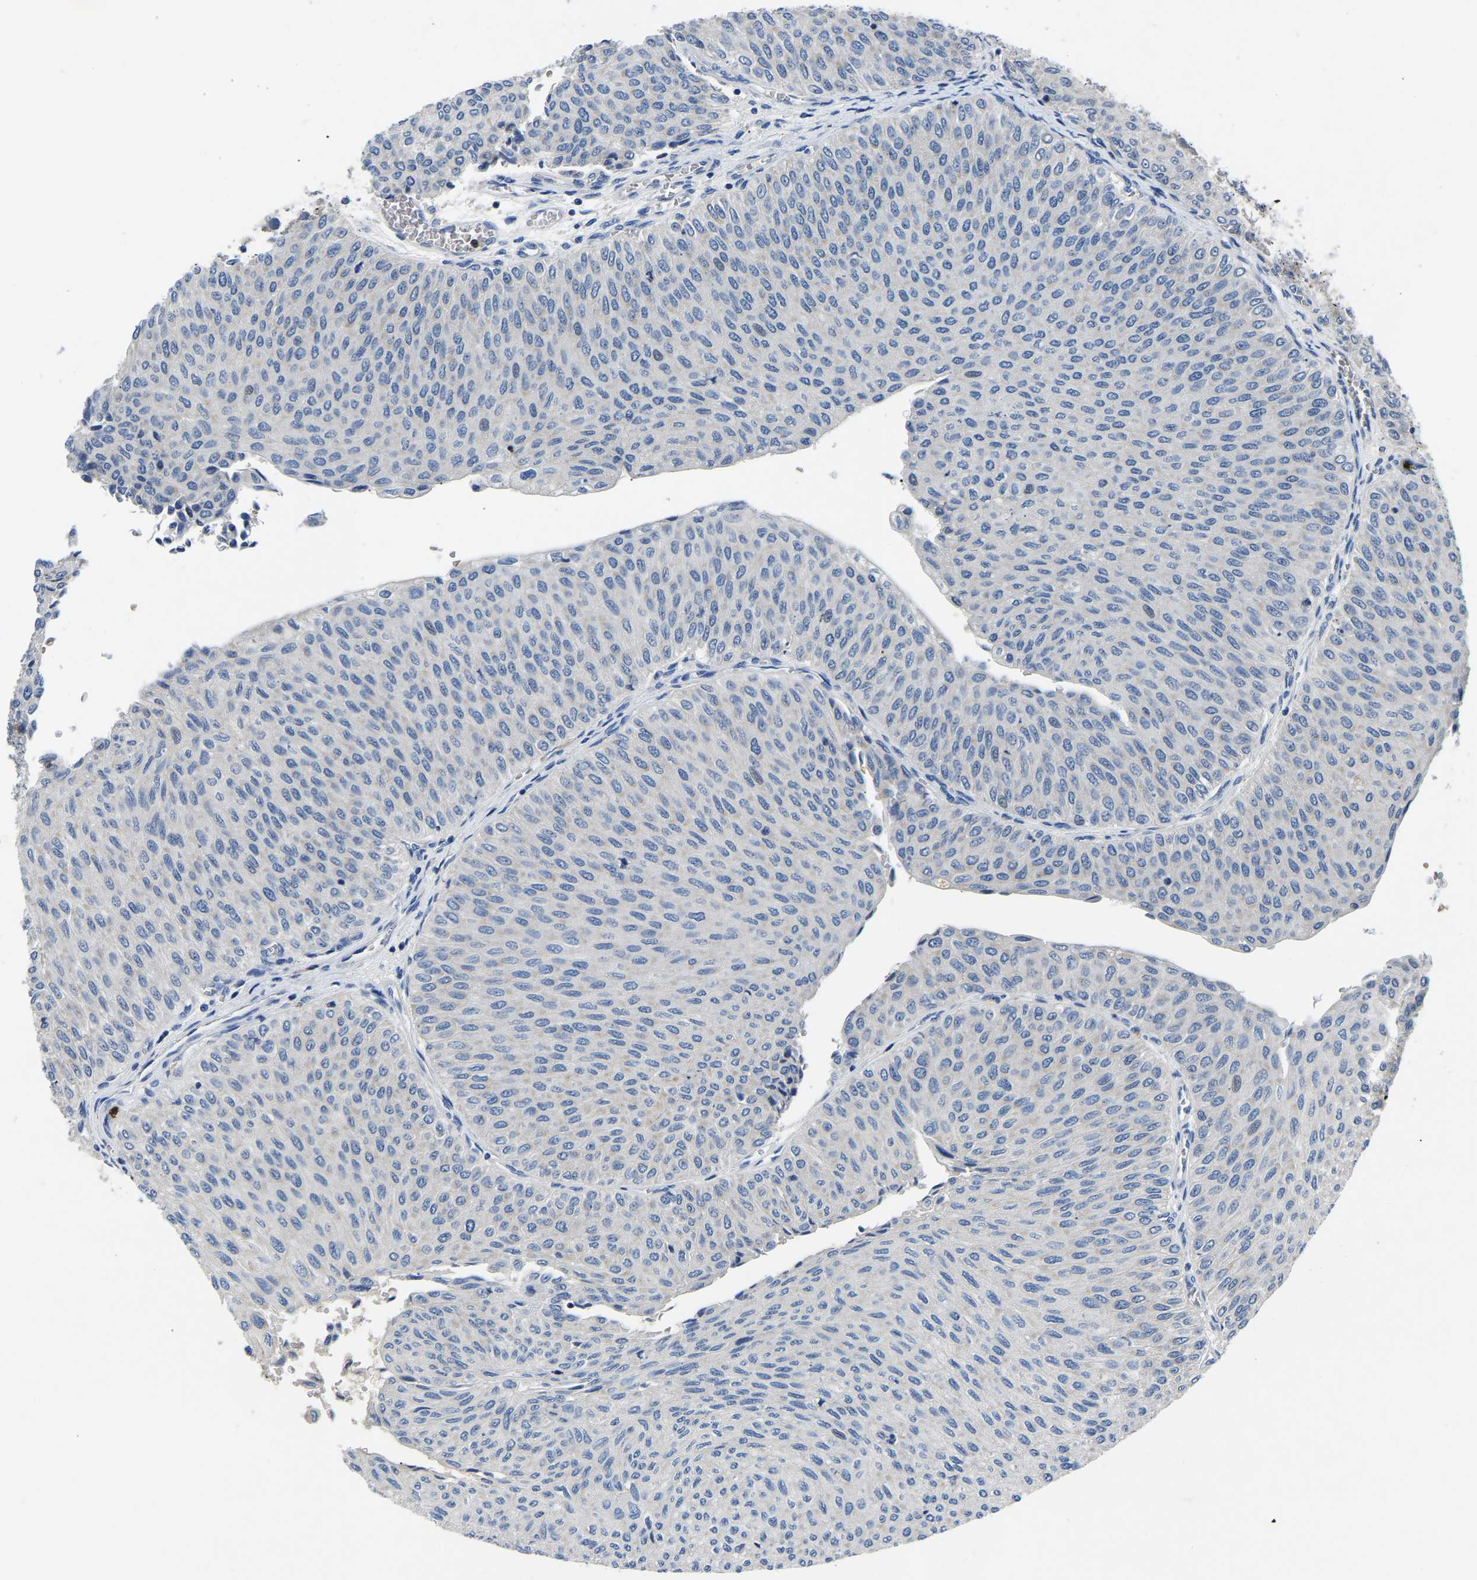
{"staining": {"intensity": "negative", "quantity": "none", "location": "none"}, "tissue": "urothelial cancer", "cell_type": "Tumor cells", "image_type": "cancer", "snomed": [{"axis": "morphology", "description": "Urothelial carcinoma, Low grade"}, {"axis": "topography", "description": "Urinary bladder"}], "caption": "Immunohistochemistry of human urothelial cancer shows no expression in tumor cells.", "gene": "TOR1B", "patient": {"sex": "male", "age": 78}}